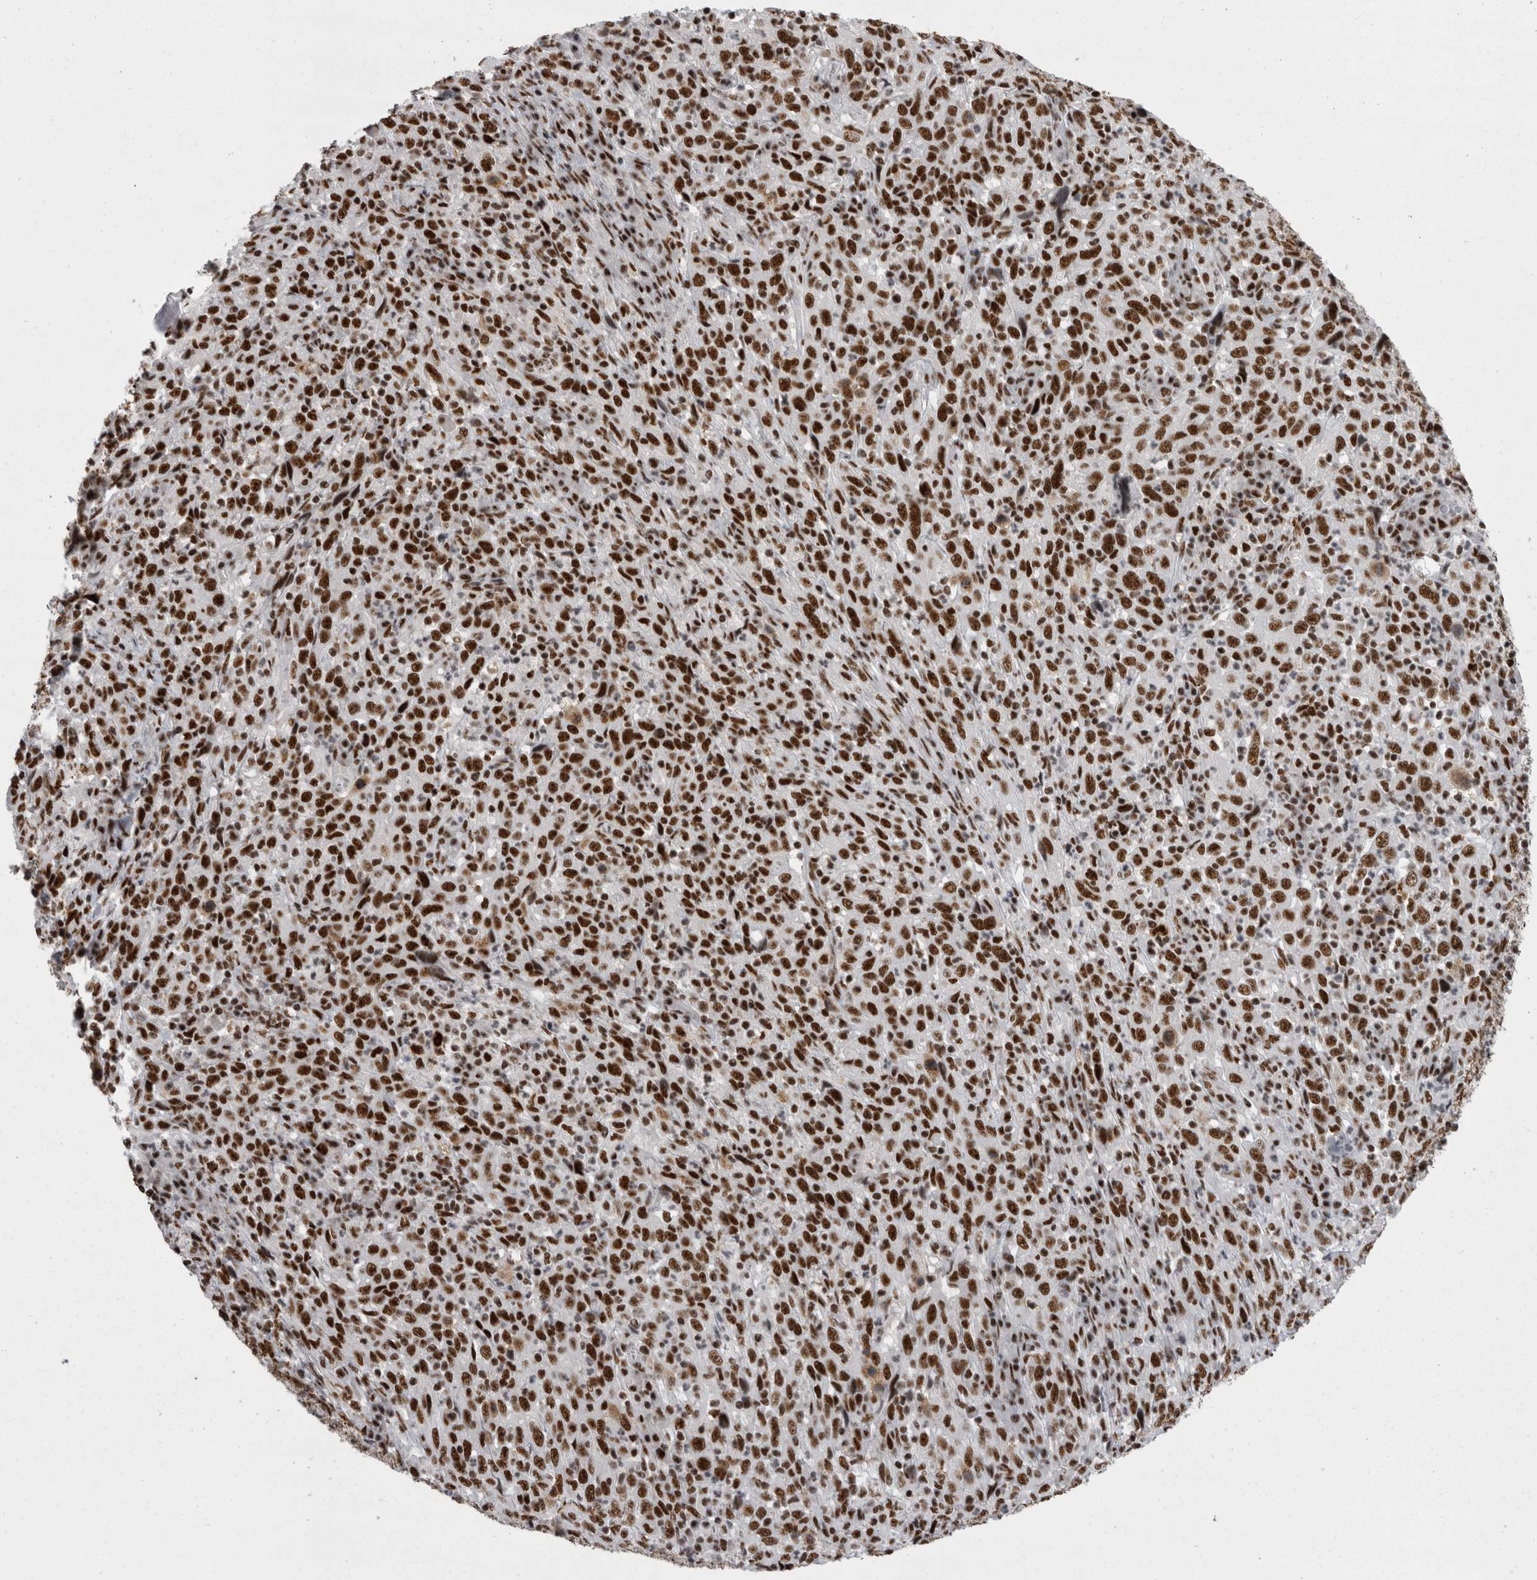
{"staining": {"intensity": "strong", "quantity": ">75%", "location": "nuclear"}, "tissue": "cervical cancer", "cell_type": "Tumor cells", "image_type": "cancer", "snomed": [{"axis": "morphology", "description": "Squamous cell carcinoma, NOS"}, {"axis": "topography", "description": "Cervix"}], "caption": "Immunohistochemistry (IHC) histopathology image of neoplastic tissue: cervical cancer stained using immunohistochemistry reveals high levels of strong protein expression localized specifically in the nuclear of tumor cells, appearing as a nuclear brown color.", "gene": "SNRNP40", "patient": {"sex": "female", "age": 46}}